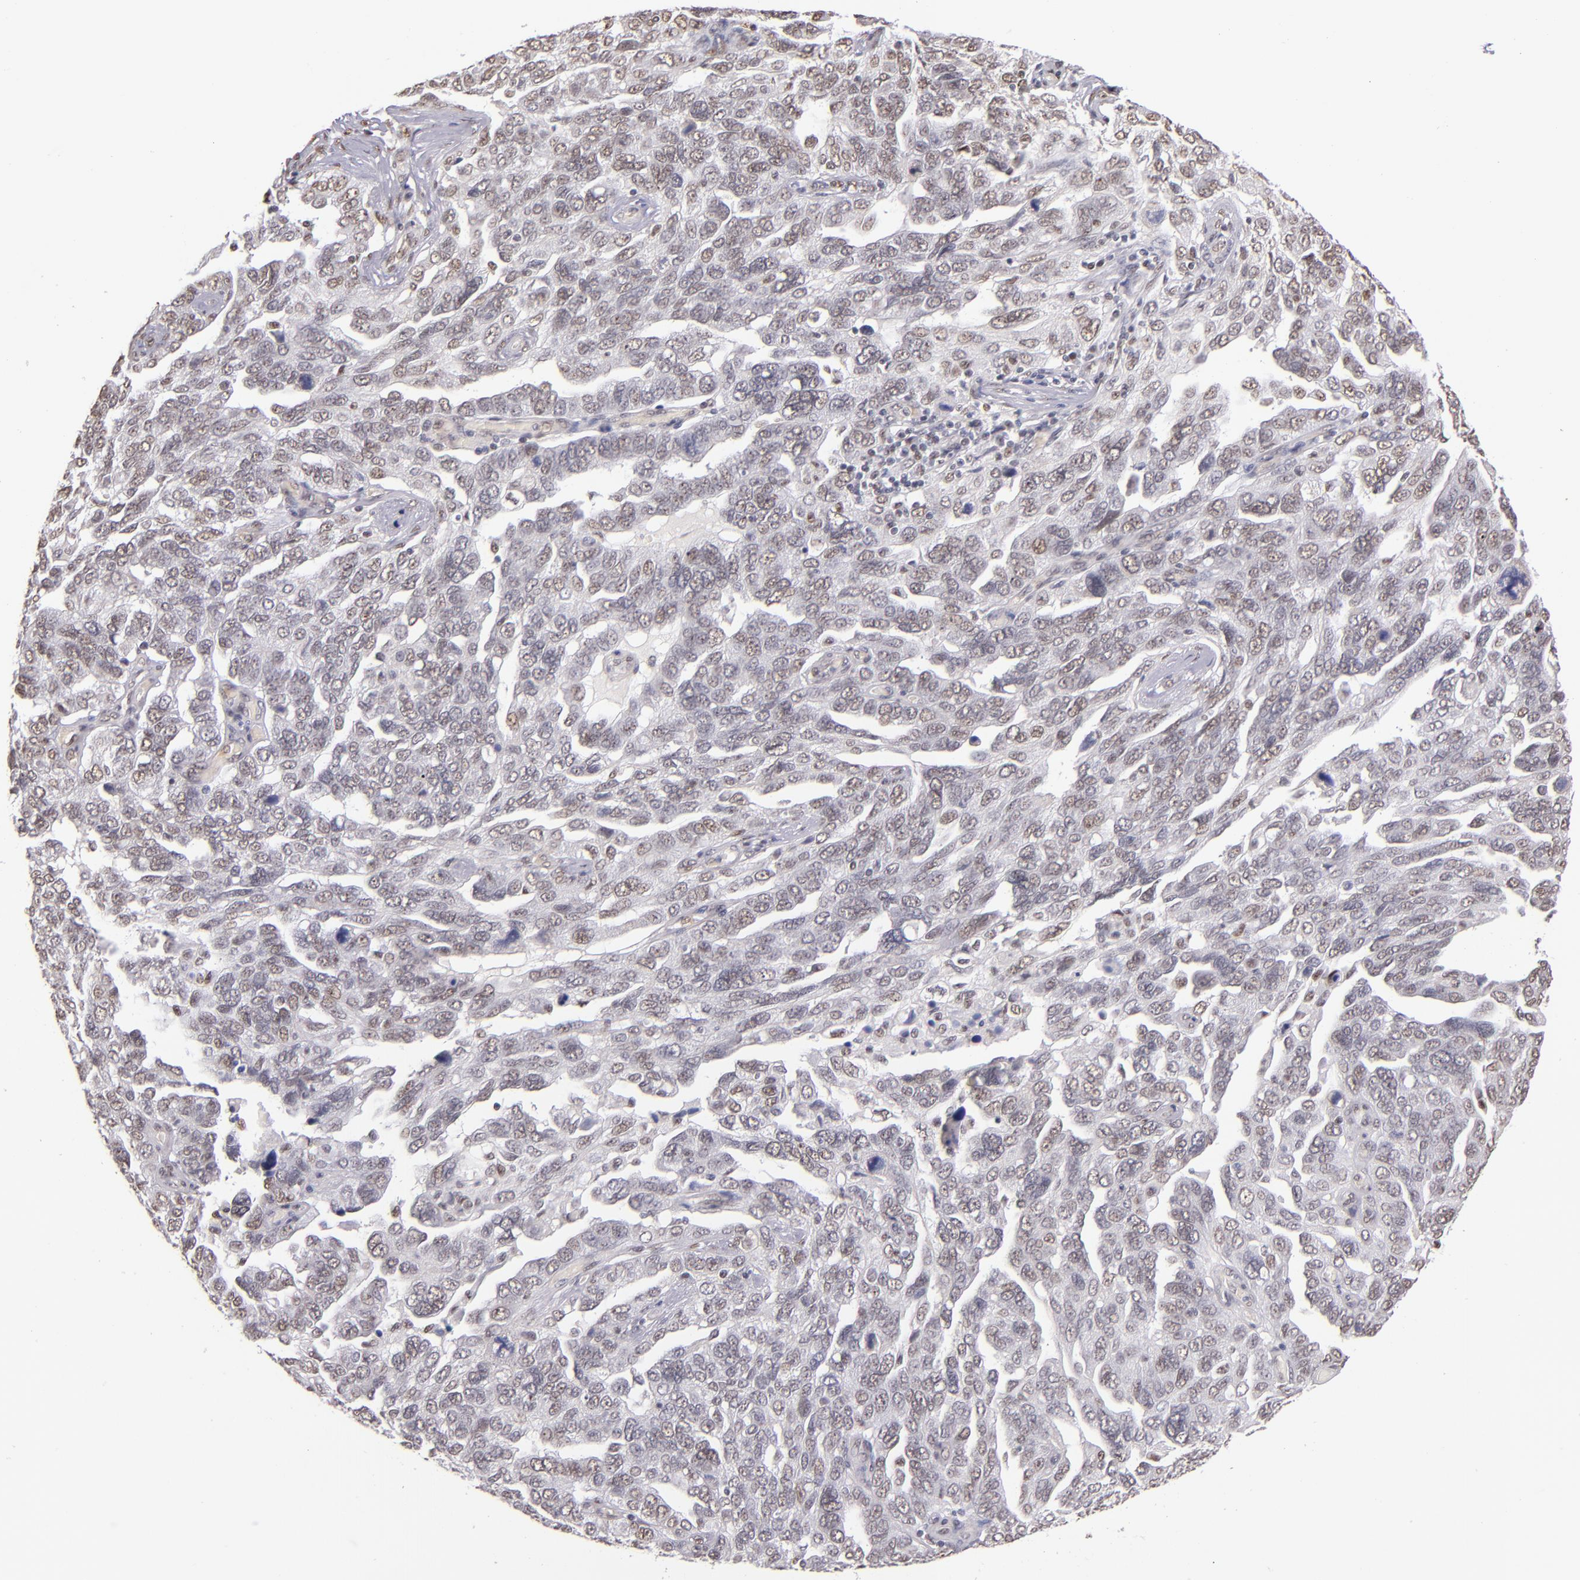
{"staining": {"intensity": "weak", "quantity": "25%-75%", "location": "nuclear"}, "tissue": "ovarian cancer", "cell_type": "Tumor cells", "image_type": "cancer", "snomed": [{"axis": "morphology", "description": "Cystadenocarcinoma, serous, NOS"}, {"axis": "topography", "description": "Ovary"}], "caption": "About 25%-75% of tumor cells in human serous cystadenocarcinoma (ovarian) demonstrate weak nuclear protein expression as visualized by brown immunohistochemical staining.", "gene": "NCOR2", "patient": {"sex": "female", "age": 64}}